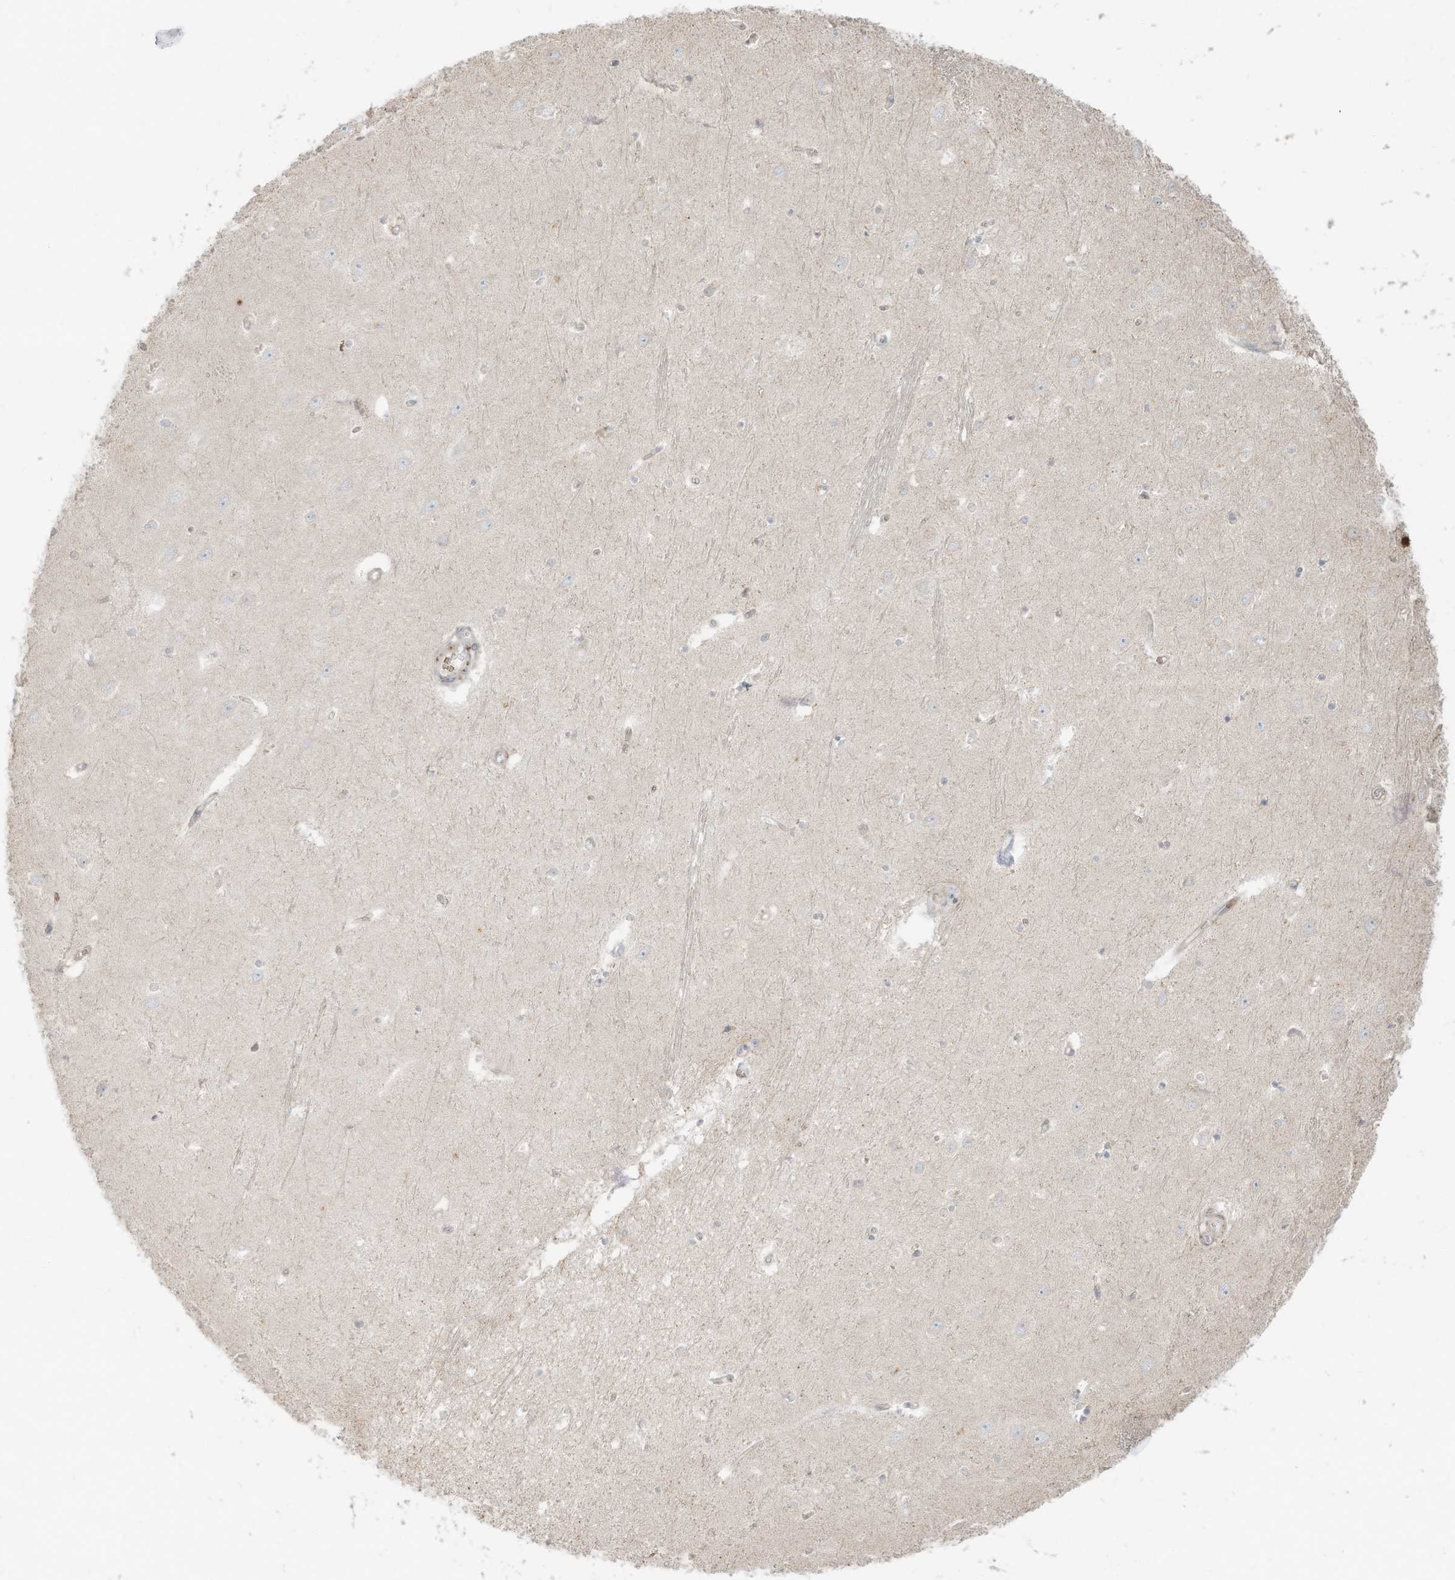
{"staining": {"intensity": "negative", "quantity": "none", "location": "none"}, "tissue": "hippocampus", "cell_type": "Glial cells", "image_type": "normal", "snomed": [{"axis": "morphology", "description": "Normal tissue, NOS"}, {"axis": "topography", "description": "Hippocampus"}], "caption": "Immunohistochemical staining of normal human hippocampus reveals no significant positivity in glial cells.", "gene": "OFD1", "patient": {"sex": "female", "age": 64}}